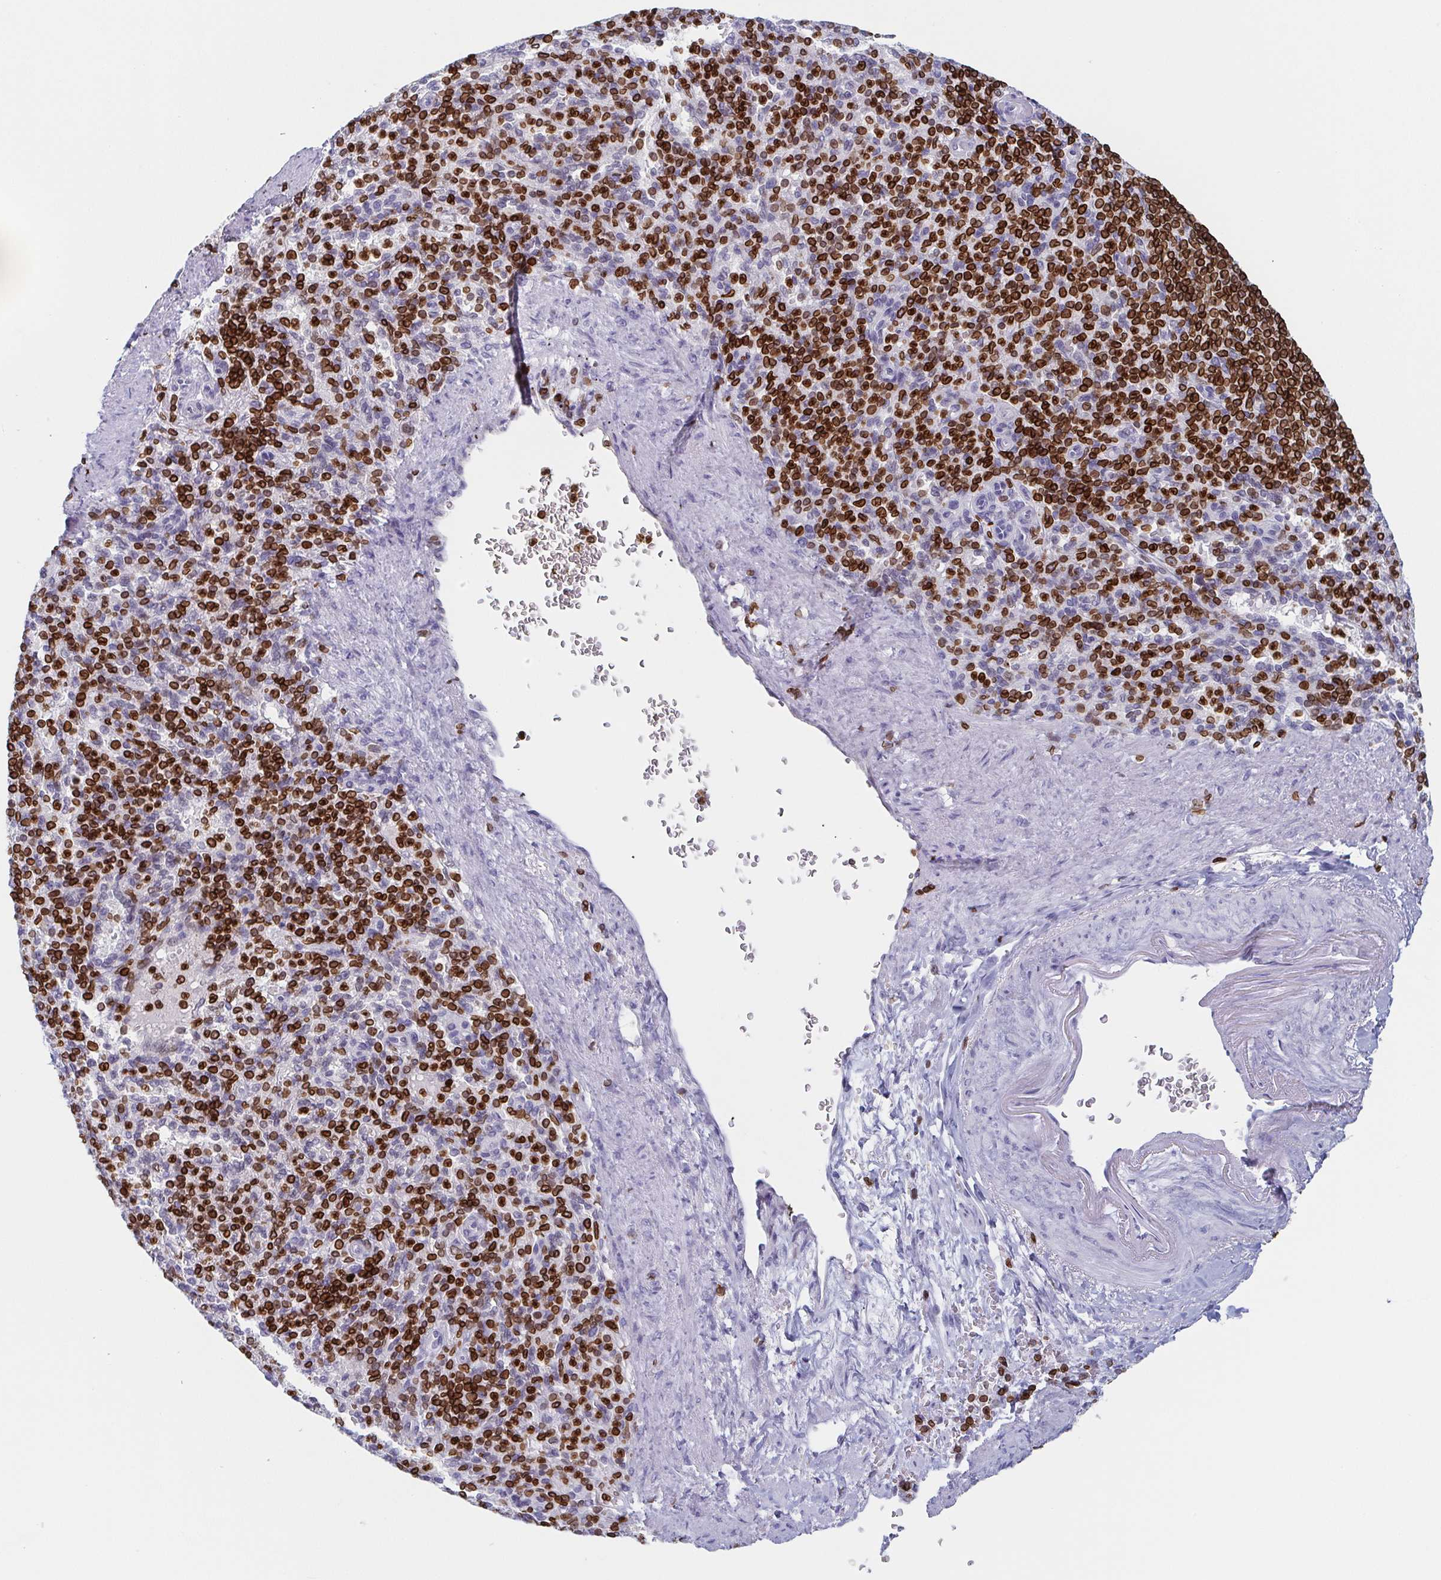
{"staining": {"intensity": "strong", "quantity": "25%-75%", "location": "cytoplasmic/membranous,nuclear"}, "tissue": "spleen", "cell_type": "Cells in red pulp", "image_type": "normal", "snomed": [{"axis": "morphology", "description": "Normal tissue, NOS"}, {"axis": "topography", "description": "Spleen"}], "caption": "Protein expression analysis of benign spleen shows strong cytoplasmic/membranous,nuclear positivity in approximately 25%-75% of cells in red pulp.", "gene": "BTBD7", "patient": {"sex": "female", "age": 74}}